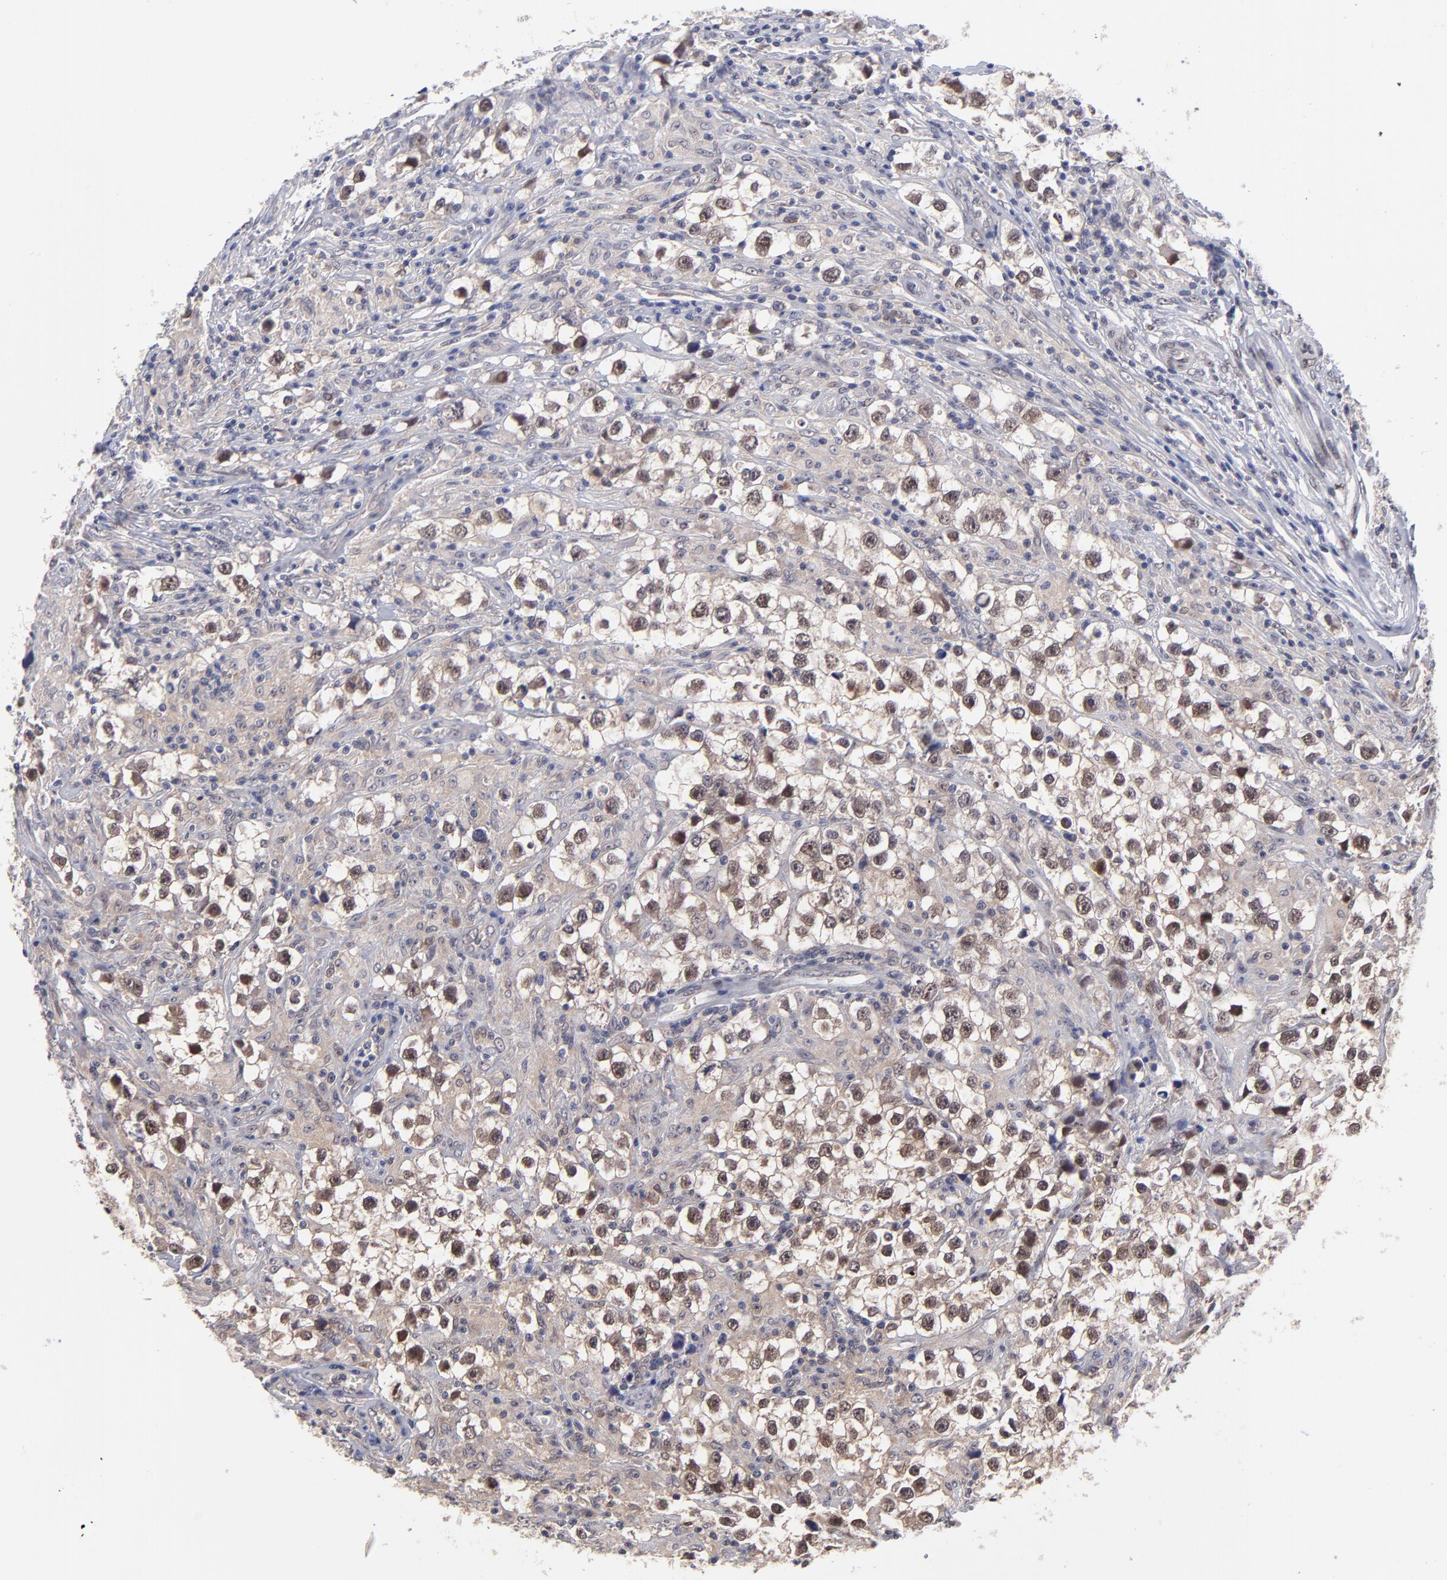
{"staining": {"intensity": "moderate", "quantity": ">75%", "location": "cytoplasmic/membranous,nuclear"}, "tissue": "testis cancer", "cell_type": "Tumor cells", "image_type": "cancer", "snomed": [{"axis": "morphology", "description": "Seminoma, NOS"}, {"axis": "topography", "description": "Testis"}], "caption": "This image exhibits immunohistochemistry (IHC) staining of testis cancer, with medium moderate cytoplasmic/membranous and nuclear staining in about >75% of tumor cells.", "gene": "UBE2E3", "patient": {"sex": "male", "age": 32}}